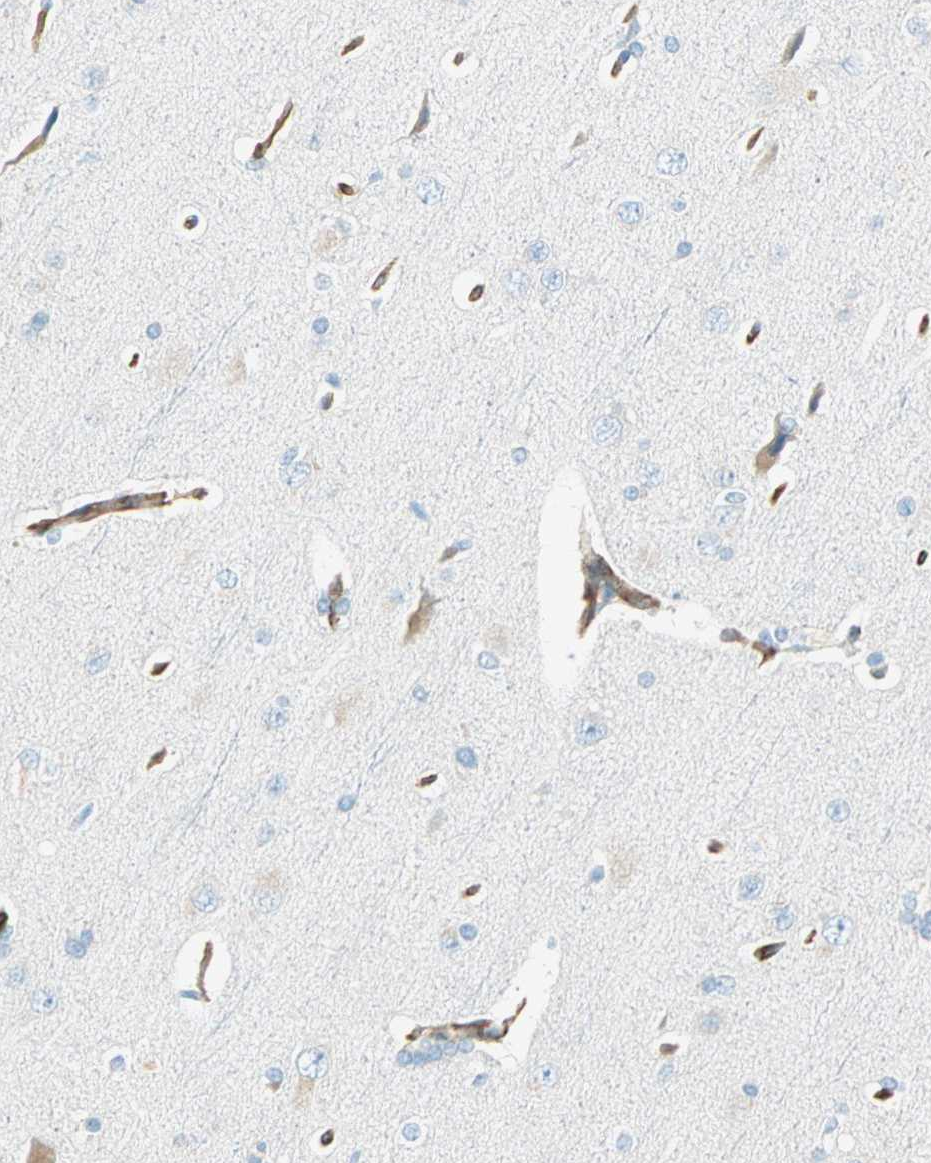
{"staining": {"intensity": "strong", "quantity": ">75%", "location": "cytoplasmic/membranous"}, "tissue": "cerebral cortex", "cell_type": "Endothelial cells", "image_type": "normal", "snomed": [{"axis": "morphology", "description": "Normal tissue, NOS"}, {"axis": "topography", "description": "Cerebral cortex"}], "caption": "Unremarkable cerebral cortex exhibits strong cytoplasmic/membranous staining in about >75% of endothelial cells The staining was performed using DAB to visualize the protein expression in brown, while the nuclei were stained in blue with hematoxylin (Magnification: 20x)..", "gene": "NES", "patient": {"sex": "male", "age": 62}}